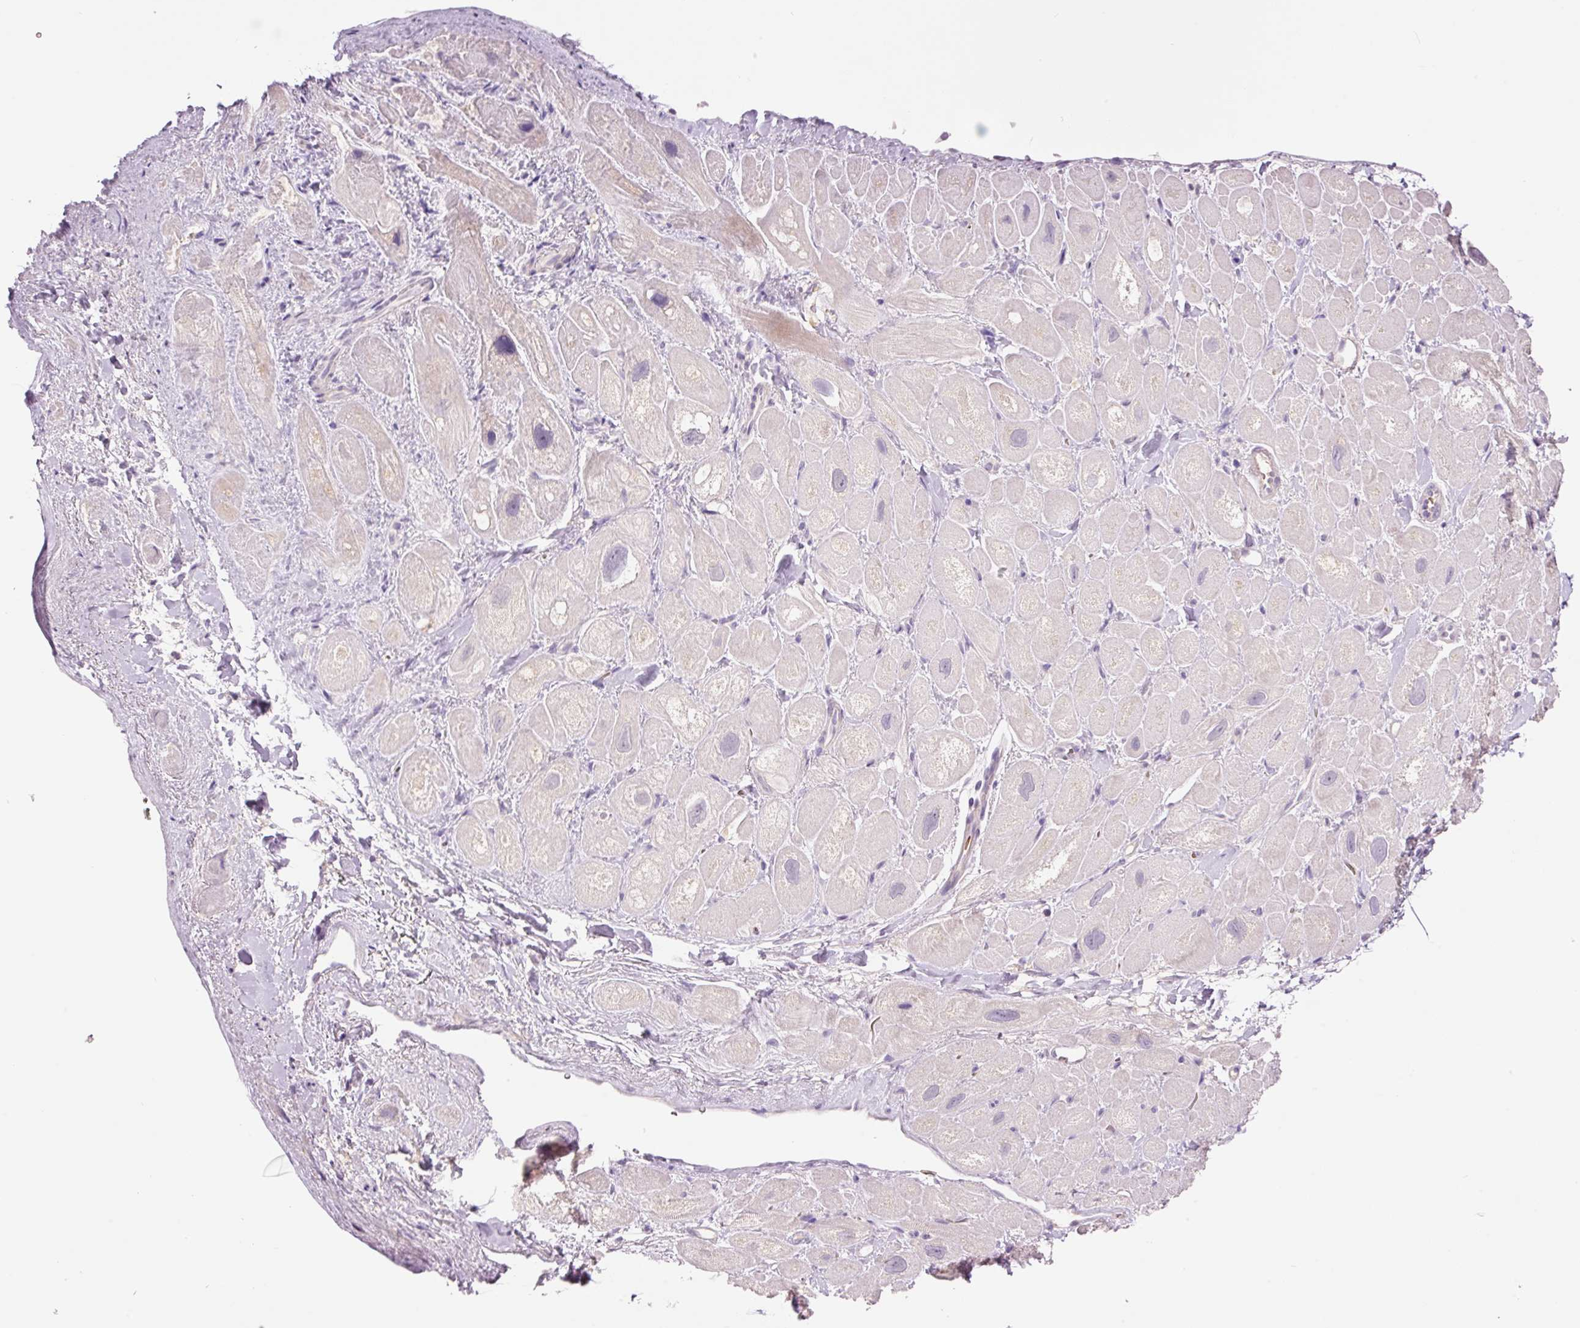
{"staining": {"intensity": "weak", "quantity": "<25%", "location": "cytoplasmic/membranous"}, "tissue": "heart muscle", "cell_type": "Cardiomyocytes", "image_type": "normal", "snomed": [{"axis": "morphology", "description": "Normal tissue, NOS"}, {"axis": "topography", "description": "Heart"}], "caption": "Immunohistochemistry (IHC) histopathology image of normal human heart muscle stained for a protein (brown), which displays no staining in cardiomyocytes. Nuclei are stained in blue.", "gene": "LY6G6D", "patient": {"sex": "male", "age": 49}}